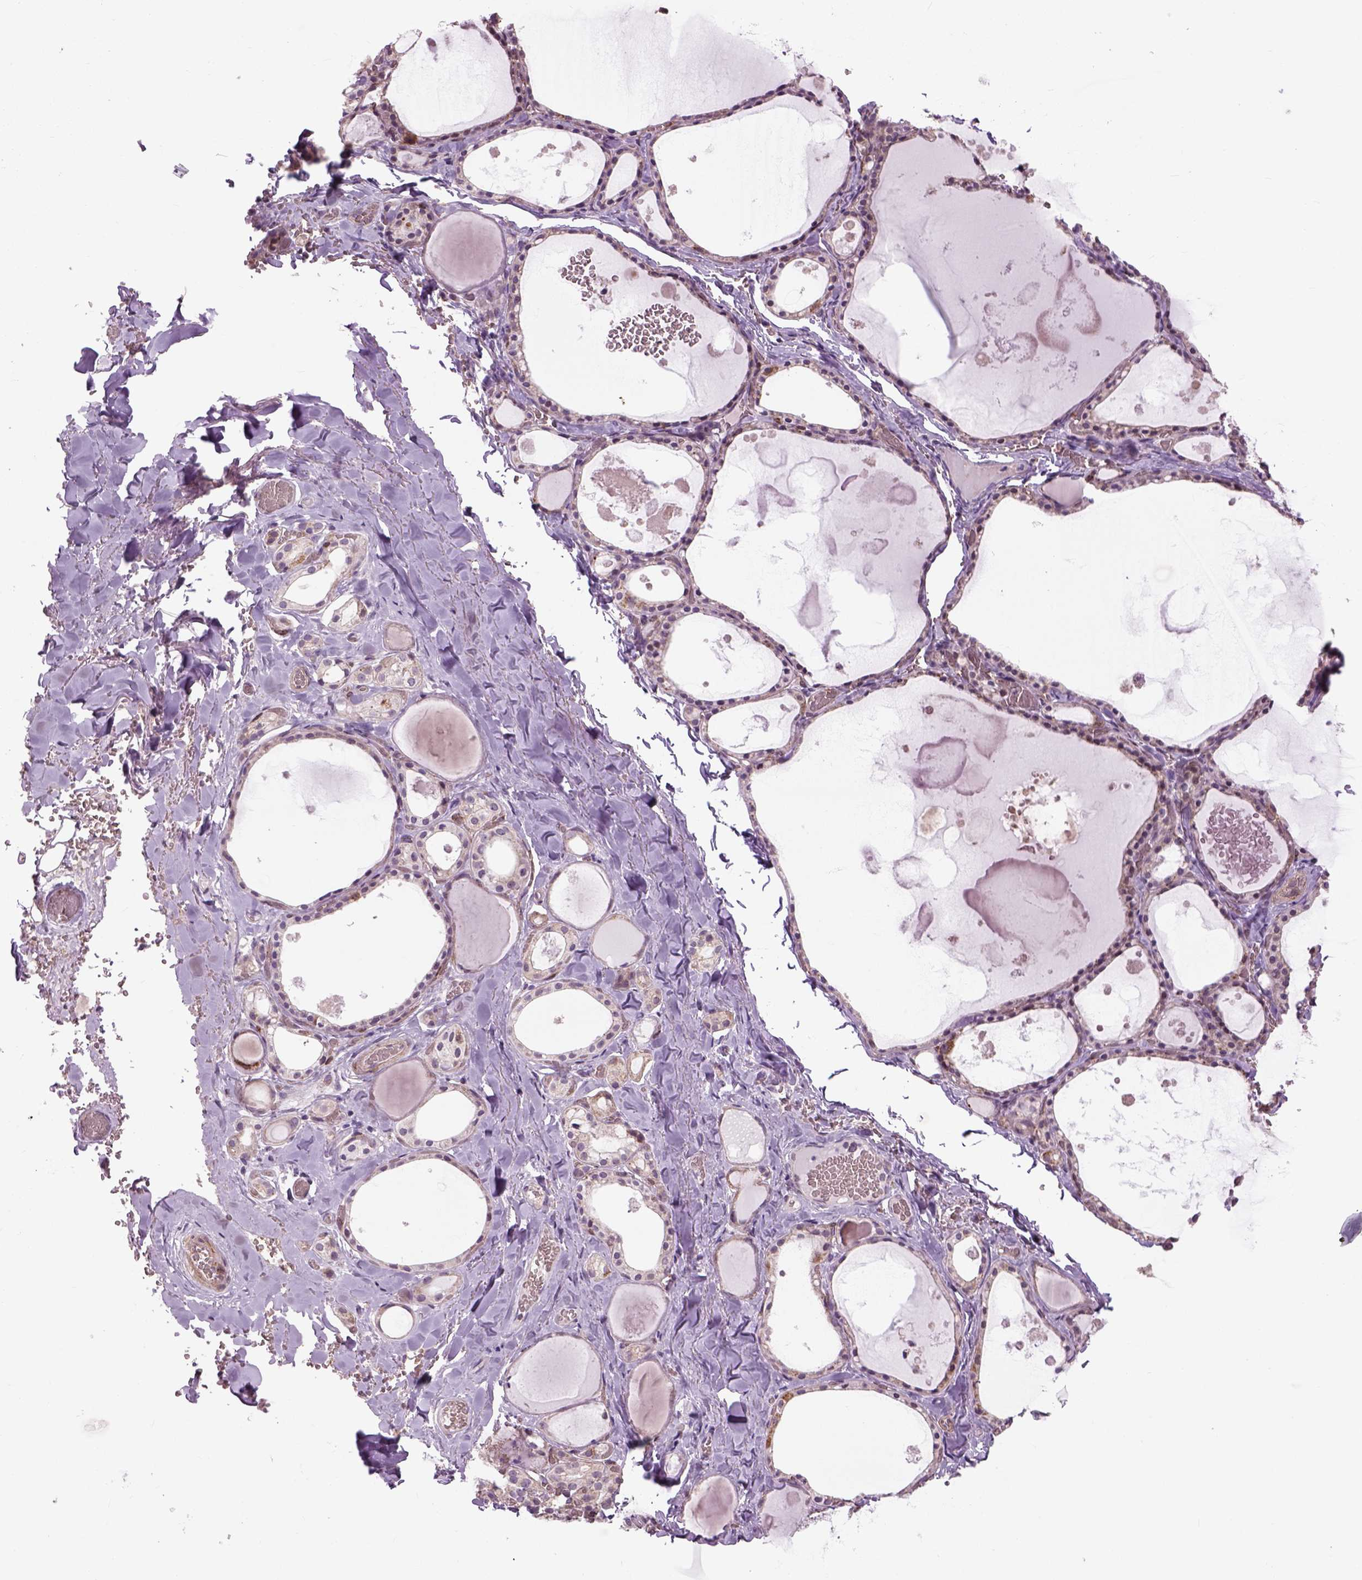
{"staining": {"intensity": "weak", "quantity": "<25%", "location": "cytoplasmic/membranous"}, "tissue": "thyroid gland", "cell_type": "Glandular cells", "image_type": "normal", "snomed": [{"axis": "morphology", "description": "Normal tissue, NOS"}, {"axis": "topography", "description": "Thyroid gland"}], "caption": "Immunohistochemistry (IHC) of benign thyroid gland shows no positivity in glandular cells. (DAB (3,3'-diaminobenzidine) immunohistochemistry (IHC) with hematoxylin counter stain).", "gene": "XK", "patient": {"sex": "male", "age": 56}}